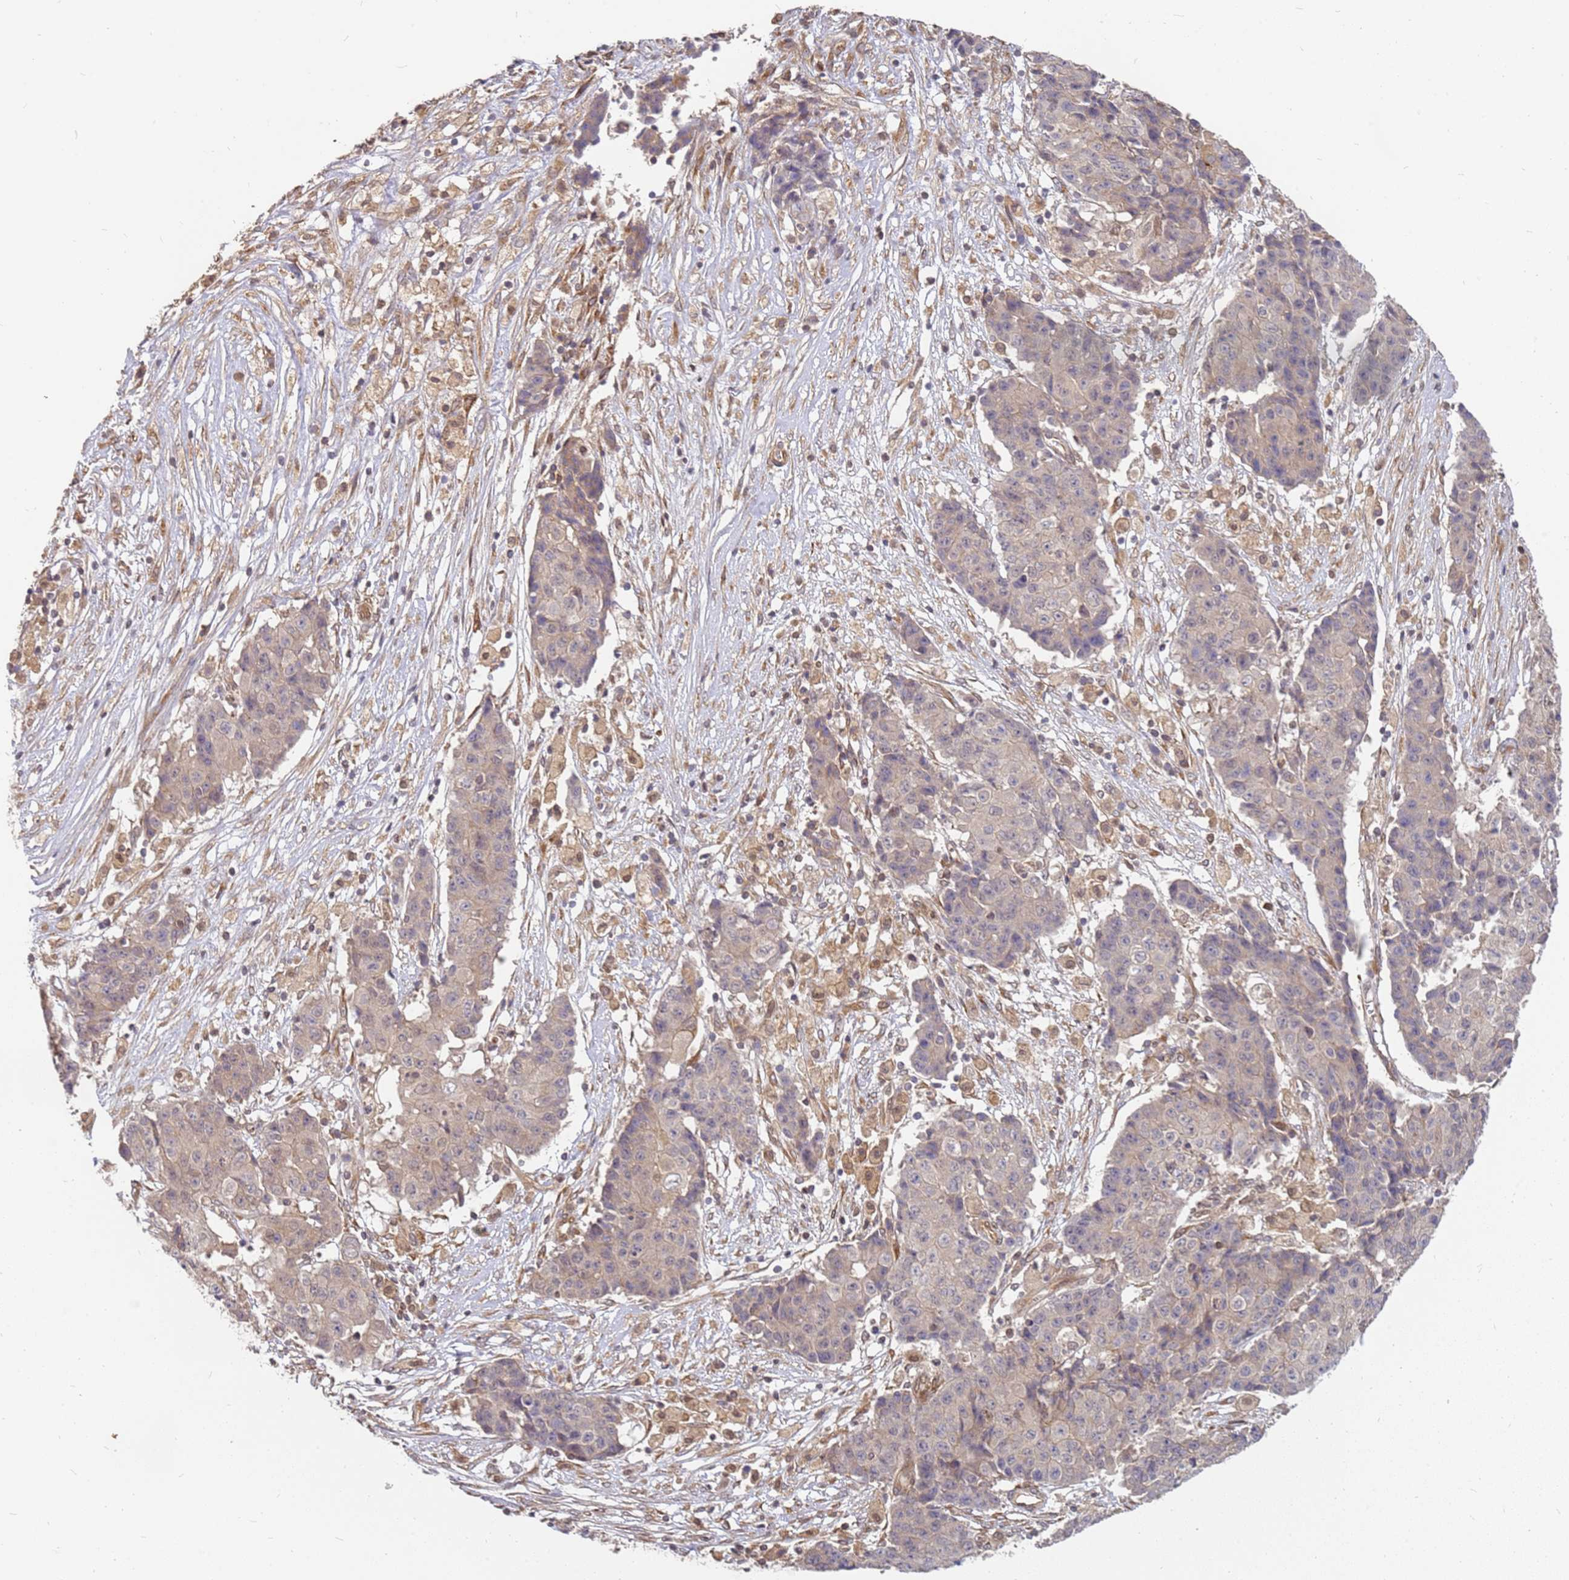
{"staining": {"intensity": "weak", "quantity": "25%-75%", "location": "cytoplasmic/membranous"}, "tissue": "ovarian cancer", "cell_type": "Tumor cells", "image_type": "cancer", "snomed": [{"axis": "morphology", "description": "Carcinoma, endometroid"}, {"axis": "topography", "description": "Ovary"}], "caption": "DAB immunohistochemical staining of ovarian cancer reveals weak cytoplasmic/membranous protein positivity in approximately 25%-75% of tumor cells.", "gene": "NUDT14", "patient": {"sex": "female", "age": 42}}